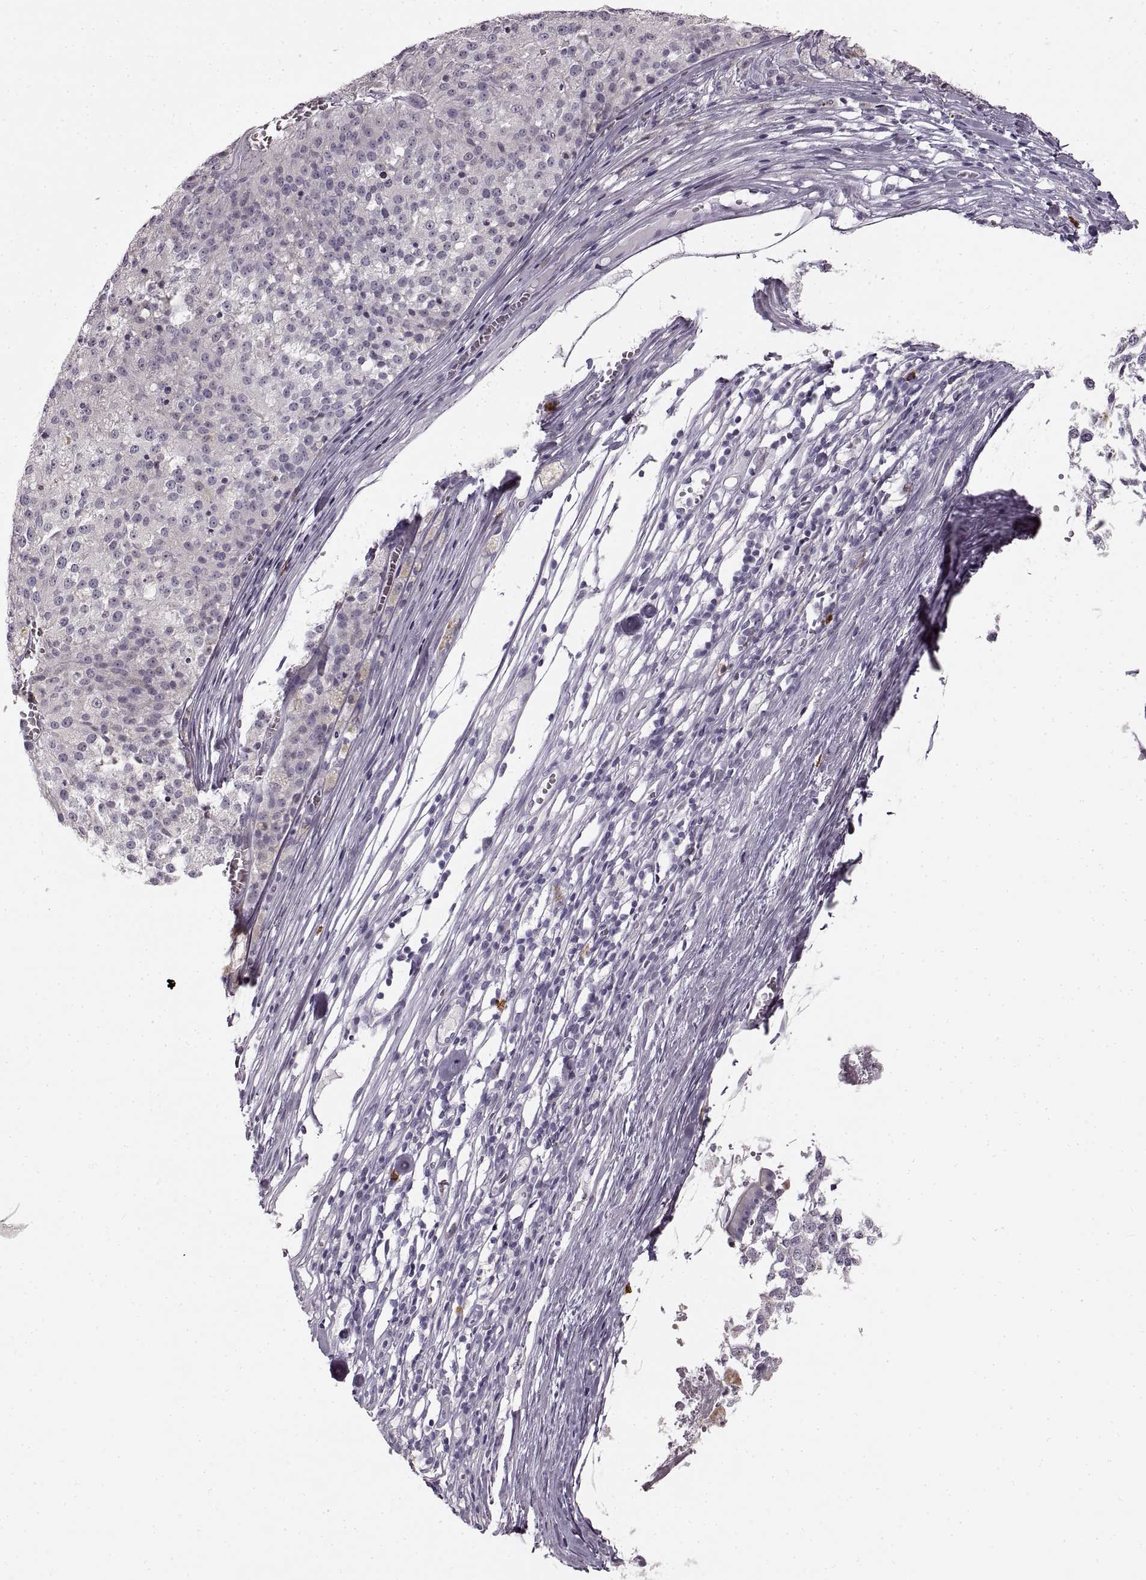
{"staining": {"intensity": "negative", "quantity": "none", "location": "none"}, "tissue": "melanoma", "cell_type": "Tumor cells", "image_type": "cancer", "snomed": [{"axis": "morphology", "description": "Malignant melanoma, Metastatic site"}, {"axis": "topography", "description": "Lymph node"}], "caption": "High power microscopy image of an immunohistochemistry image of melanoma, revealing no significant positivity in tumor cells.", "gene": "CNTN1", "patient": {"sex": "female", "age": 64}}